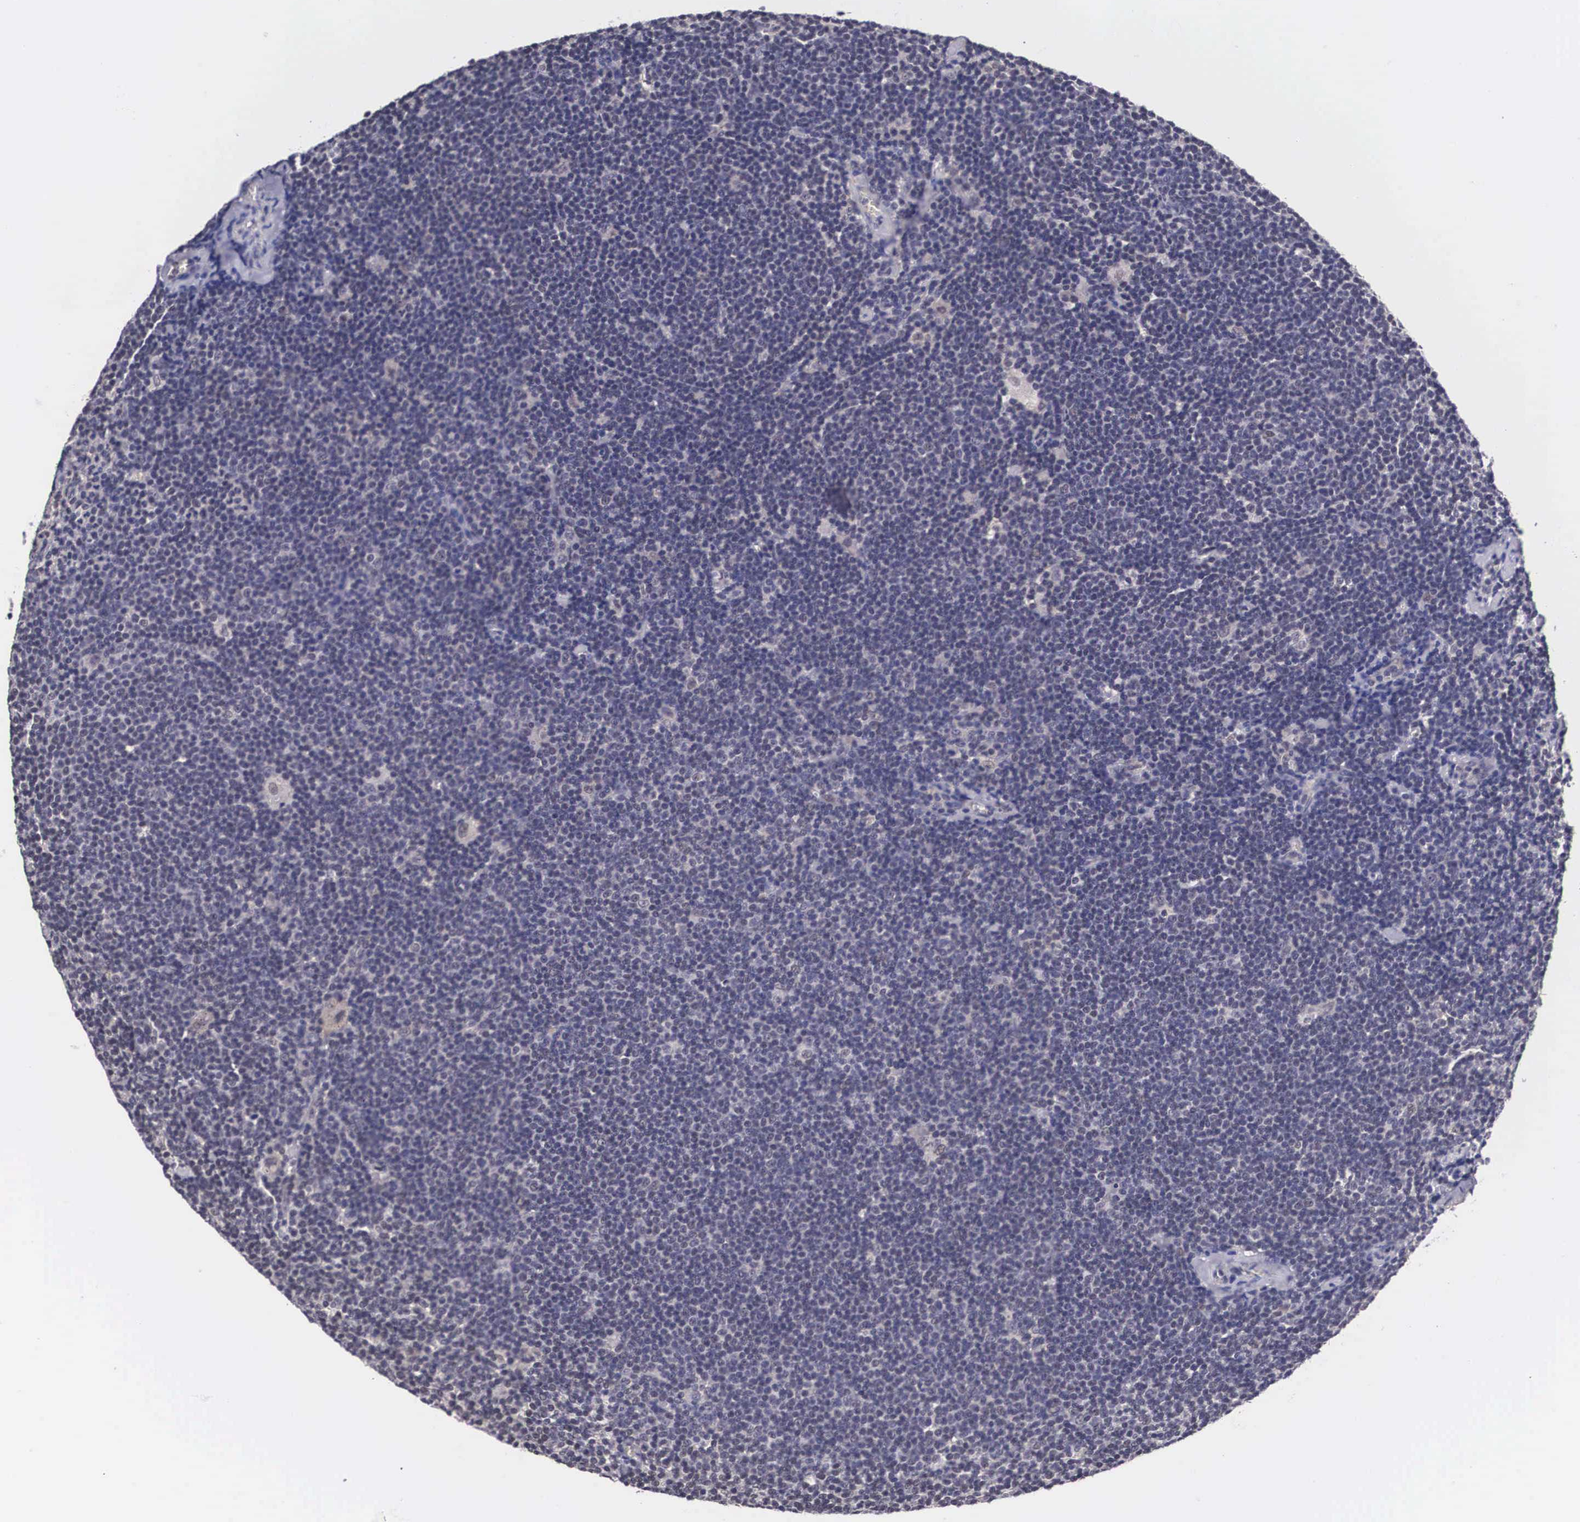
{"staining": {"intensity": "weak", "quantity": "25%-75%", "location": "cytoplasmic/membranous"}, "tissue": "lymphoma", "cell_type": "Tumor cells", "image_type": "cancer", "snomed": [{"axis": "morphology", "description": "Malignant lymphoma, non-Hodgkin's type, Low grade"}, {"axis": "topography", "description": "Lymph node"}], "caption": "Malignant lymphoma, non-Hodgkin's type (low-grade) stained with immunohistochemistry (IHC) displays weak cytoplasmic/membranous staining in approximately 25%-75% of tumor cells.", "gene": "OTX2", "patient": {"sex": "male", "age": 65}}